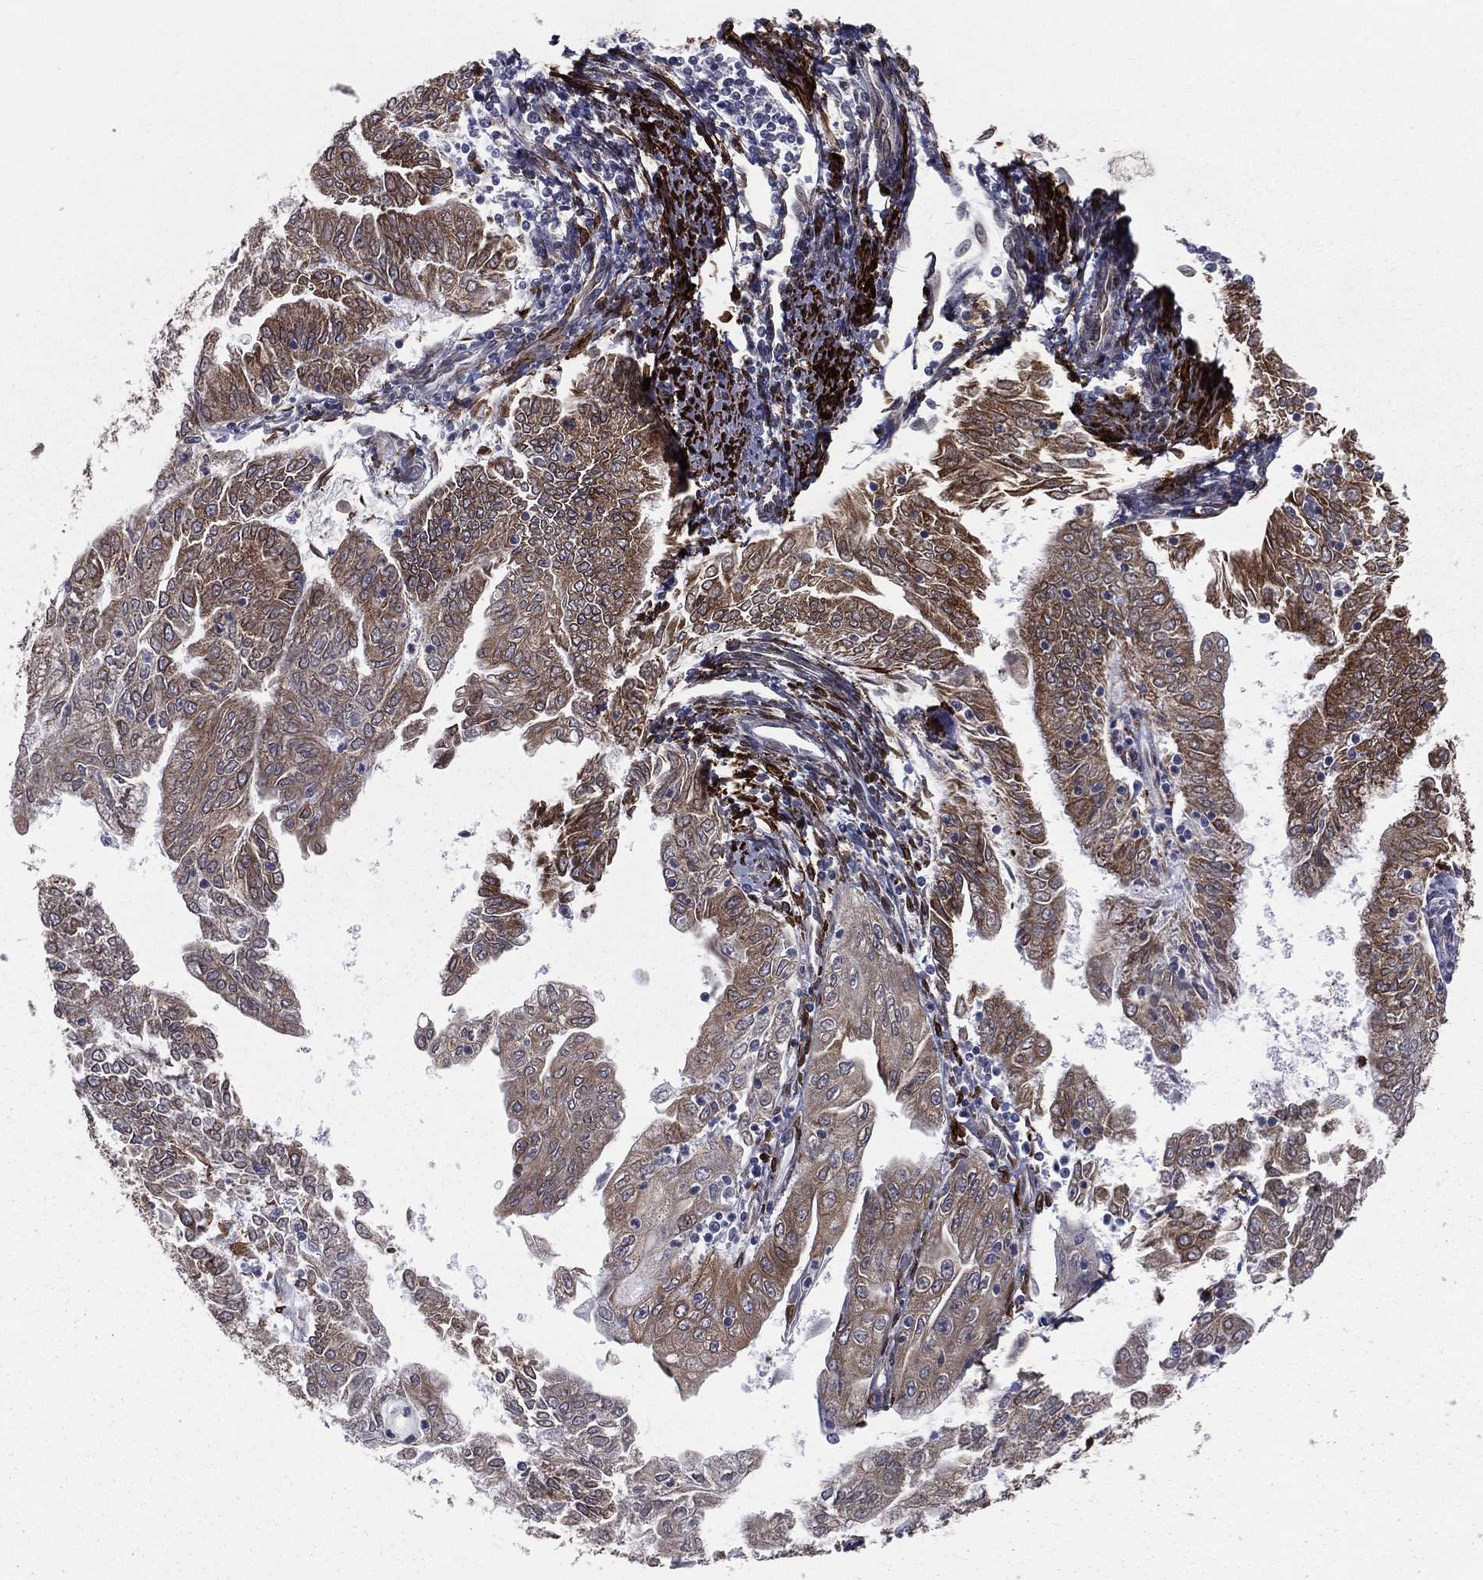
{"staining": {"intensity": "moderate", "quantity": "<25%", "location": "cytoplasmic/membranous"}, "tissue": "endometrial cancer", "cell_type": "Tumor cells", "image_type": "cancer", "snomed": [{"axis": "morphology", "description": "Adenocarcinoma, NOS"}, {"axis": "topography", "description": "Endometrium"}], "caption": "Human endometrial cancer stained for a protein (brown) displays moderate cytoplasmic/membranous positive positivity in approximately <25% of tumor cells.", "gene": "PGRMC1", "patient": {"sex": "female", "age": 56}}